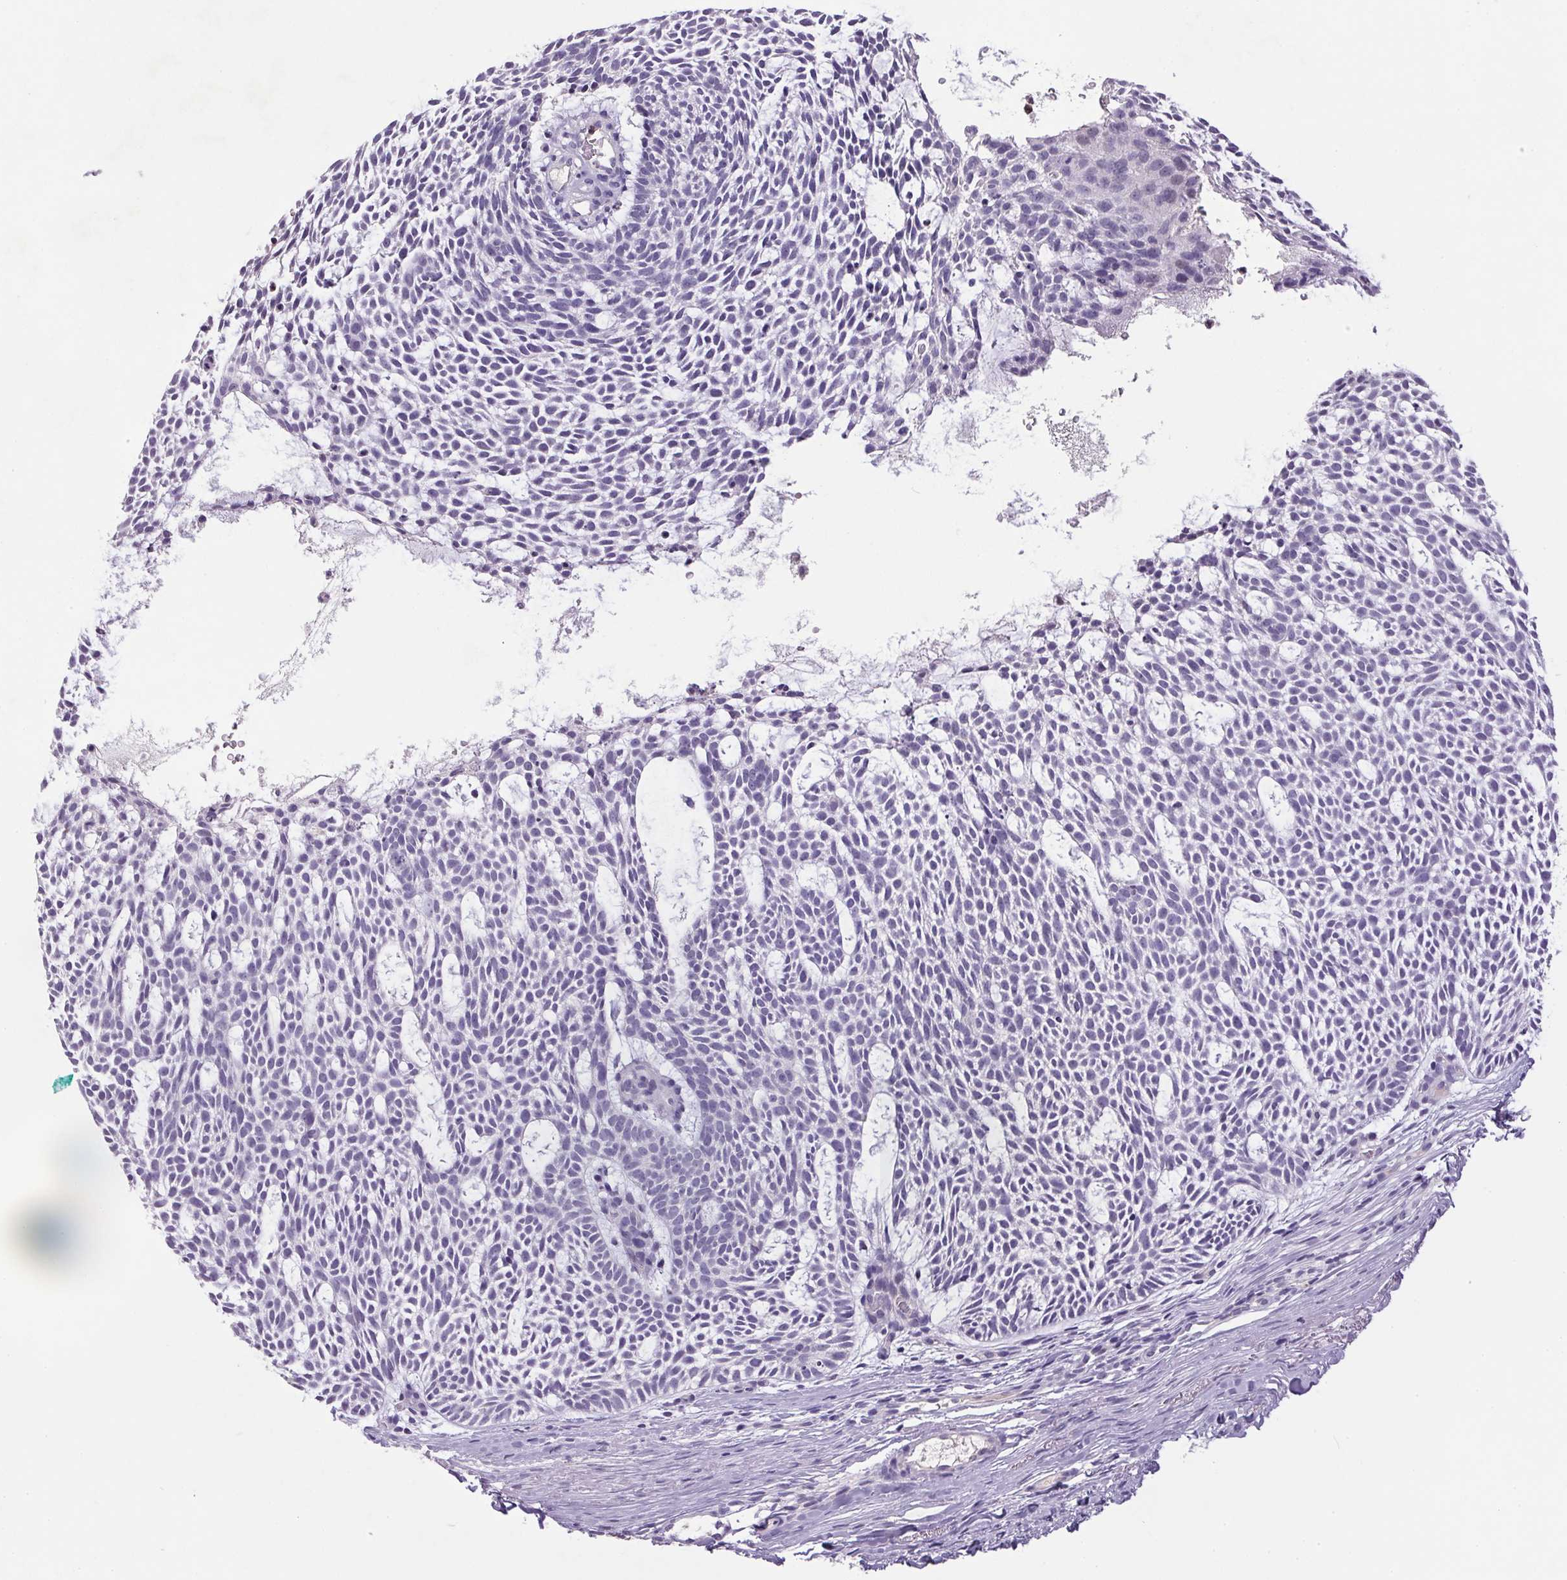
{"staining": {"intensity": "negative", "quantity": "none", "location": "none"}, "tissue": "skin cancer", "cell_type": "Tumor cells", "image_type": "cancer", "snomed": [{"axis": "morphology", "description": "Basal cell carcinoma"}, {"axis": "topography", "description": "Skin"}], "caption": "A high-resolution photomicrograph shows immunohistochemistry staining of basal cell carcinoma (skin), which reveals no significant staining in tumor cells.", "gene": "TRDN", "patient": {"sex": "male", "age": 83}}